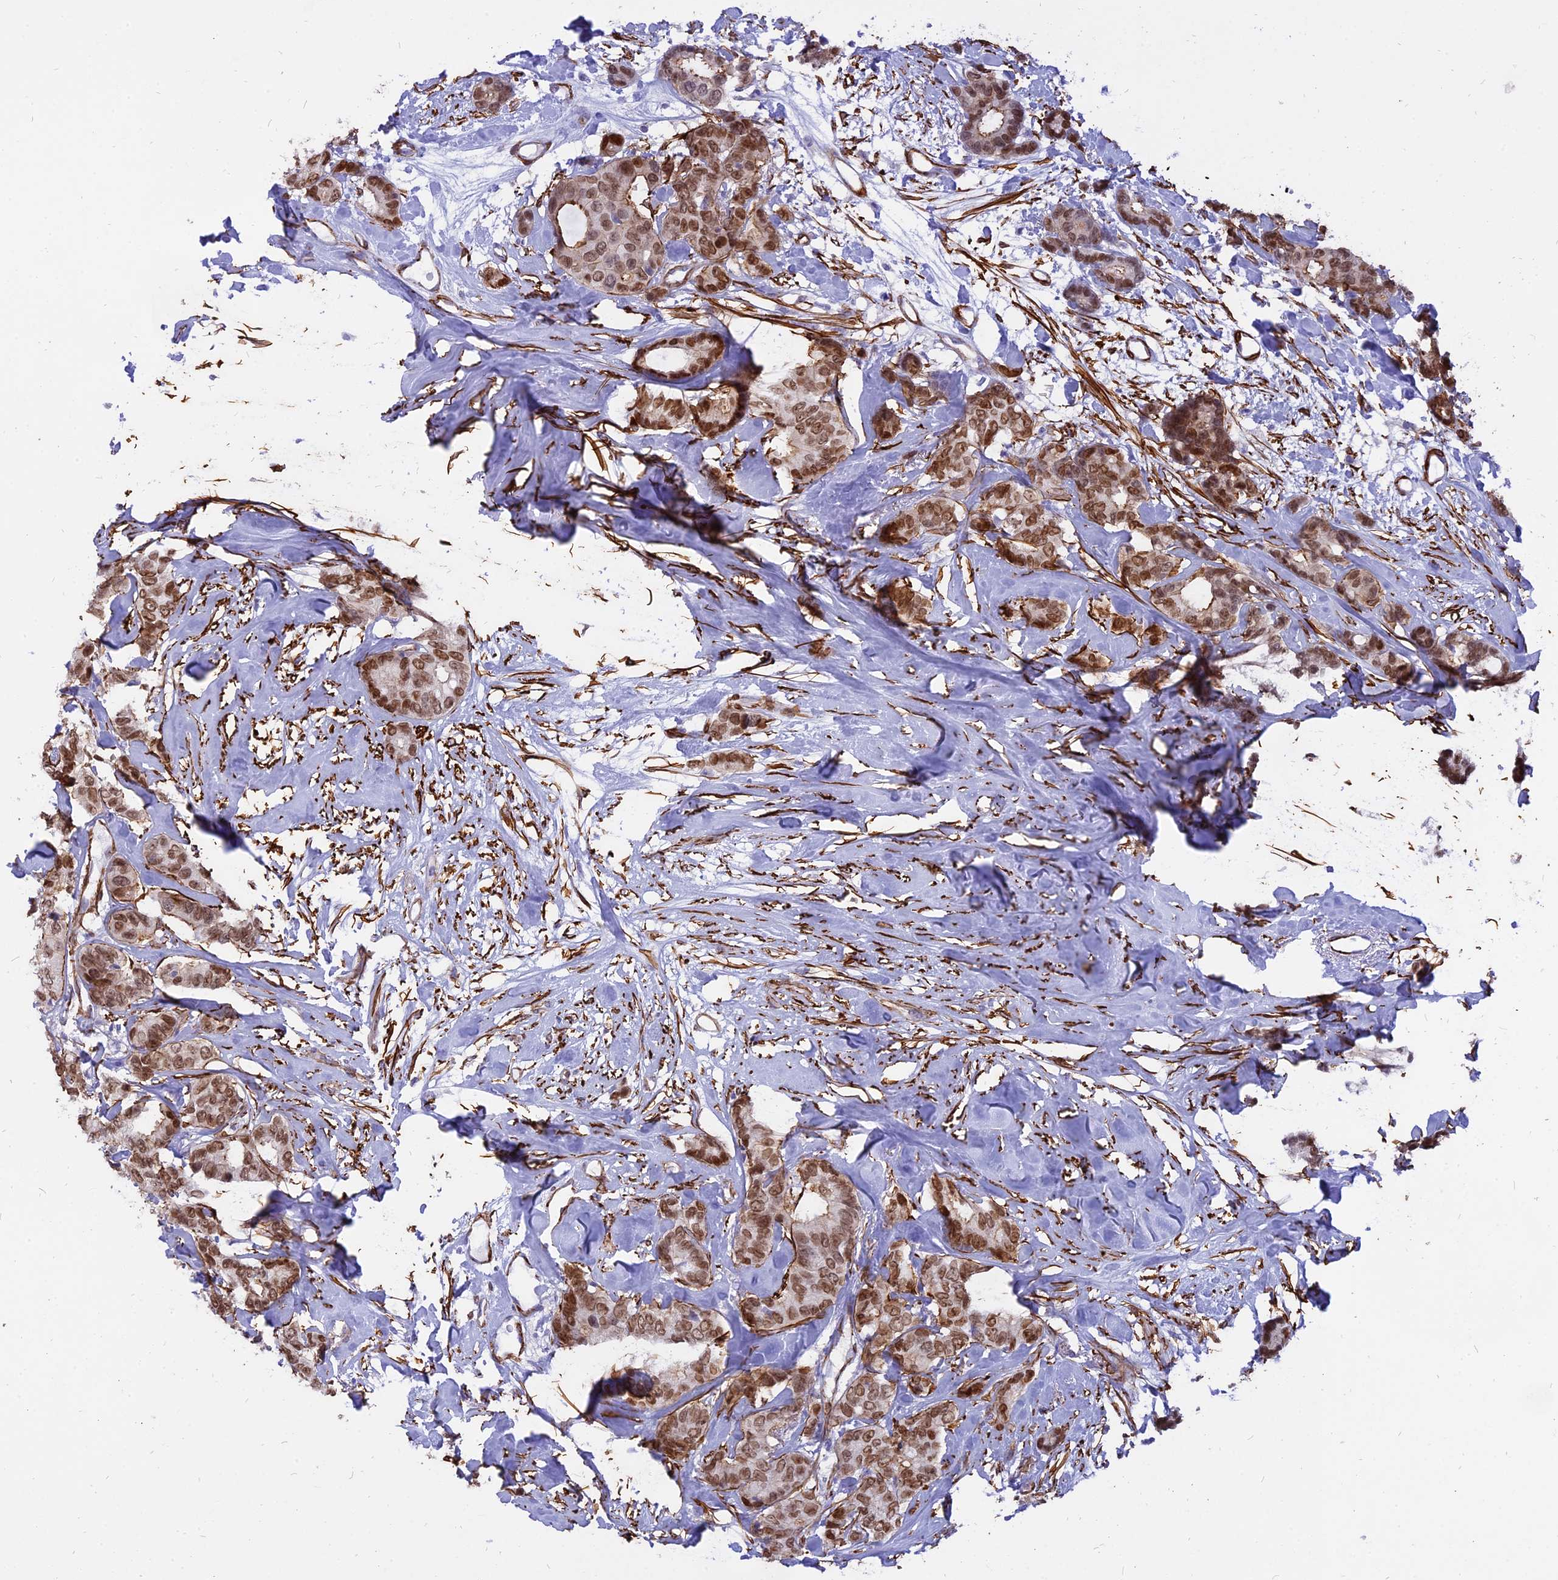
{"staining": {"intensity": "moderate", "quantity": ">75%", "location": "nuclear"}, "tissue": "breast cancer", "cell_type": "Tumor cells", "image_type": "cancer", "snomed": [{"axis": "morphology", "description": "Duct carcinoma"}, {"axis": "topography", "description": "Breast"}], "caption": "Intraductal carcinoma (breast) stained for a protein (brown) demonstrates moderate nuclear positive staining in approximately >75% of tumor cells.", "gene": "CENPV", "patient": {"sex": "female", "age": 87}}